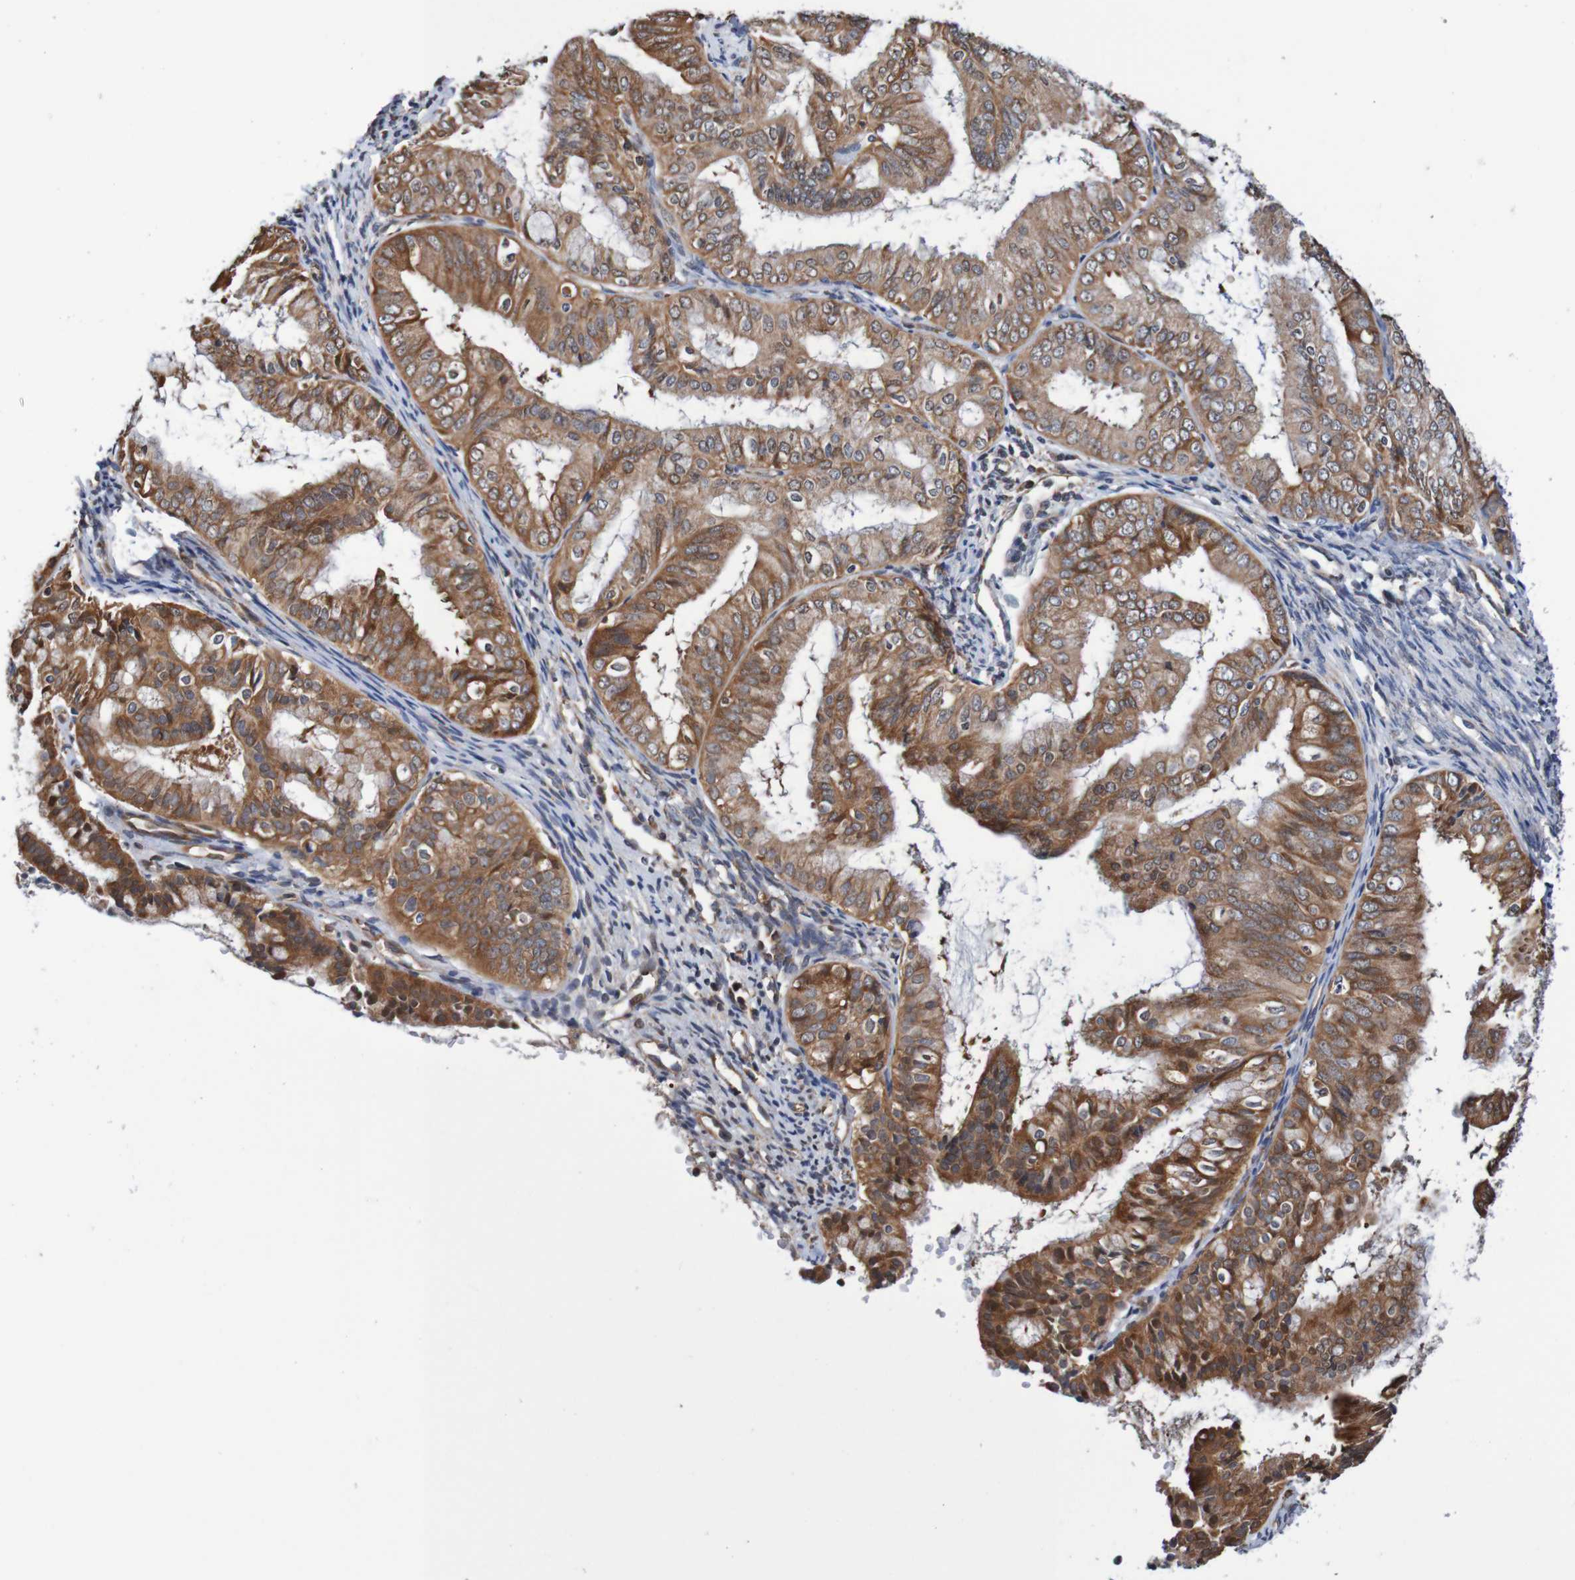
{"staining": {"intensity": "strong", "quantity": ">75%", "location": "cytoplasmic/membranous"}, "tissue": "endometrial cancer", "cell_type": "Tumor cells", "image_type": "cancer", "snomed": [{"axis": "morphology", "description": "Adenocarcinoma, NOS"}, {"axis": "topography", "description": "Endometrium"}], "caption": "Strong cytoplasmic/membranous protein positivity is seen in approximately >75% of tumor cells in adenocarcinoma (endometrial).", "gene": "AXIN1", "patient": {"sex": "female", "age": 63}}